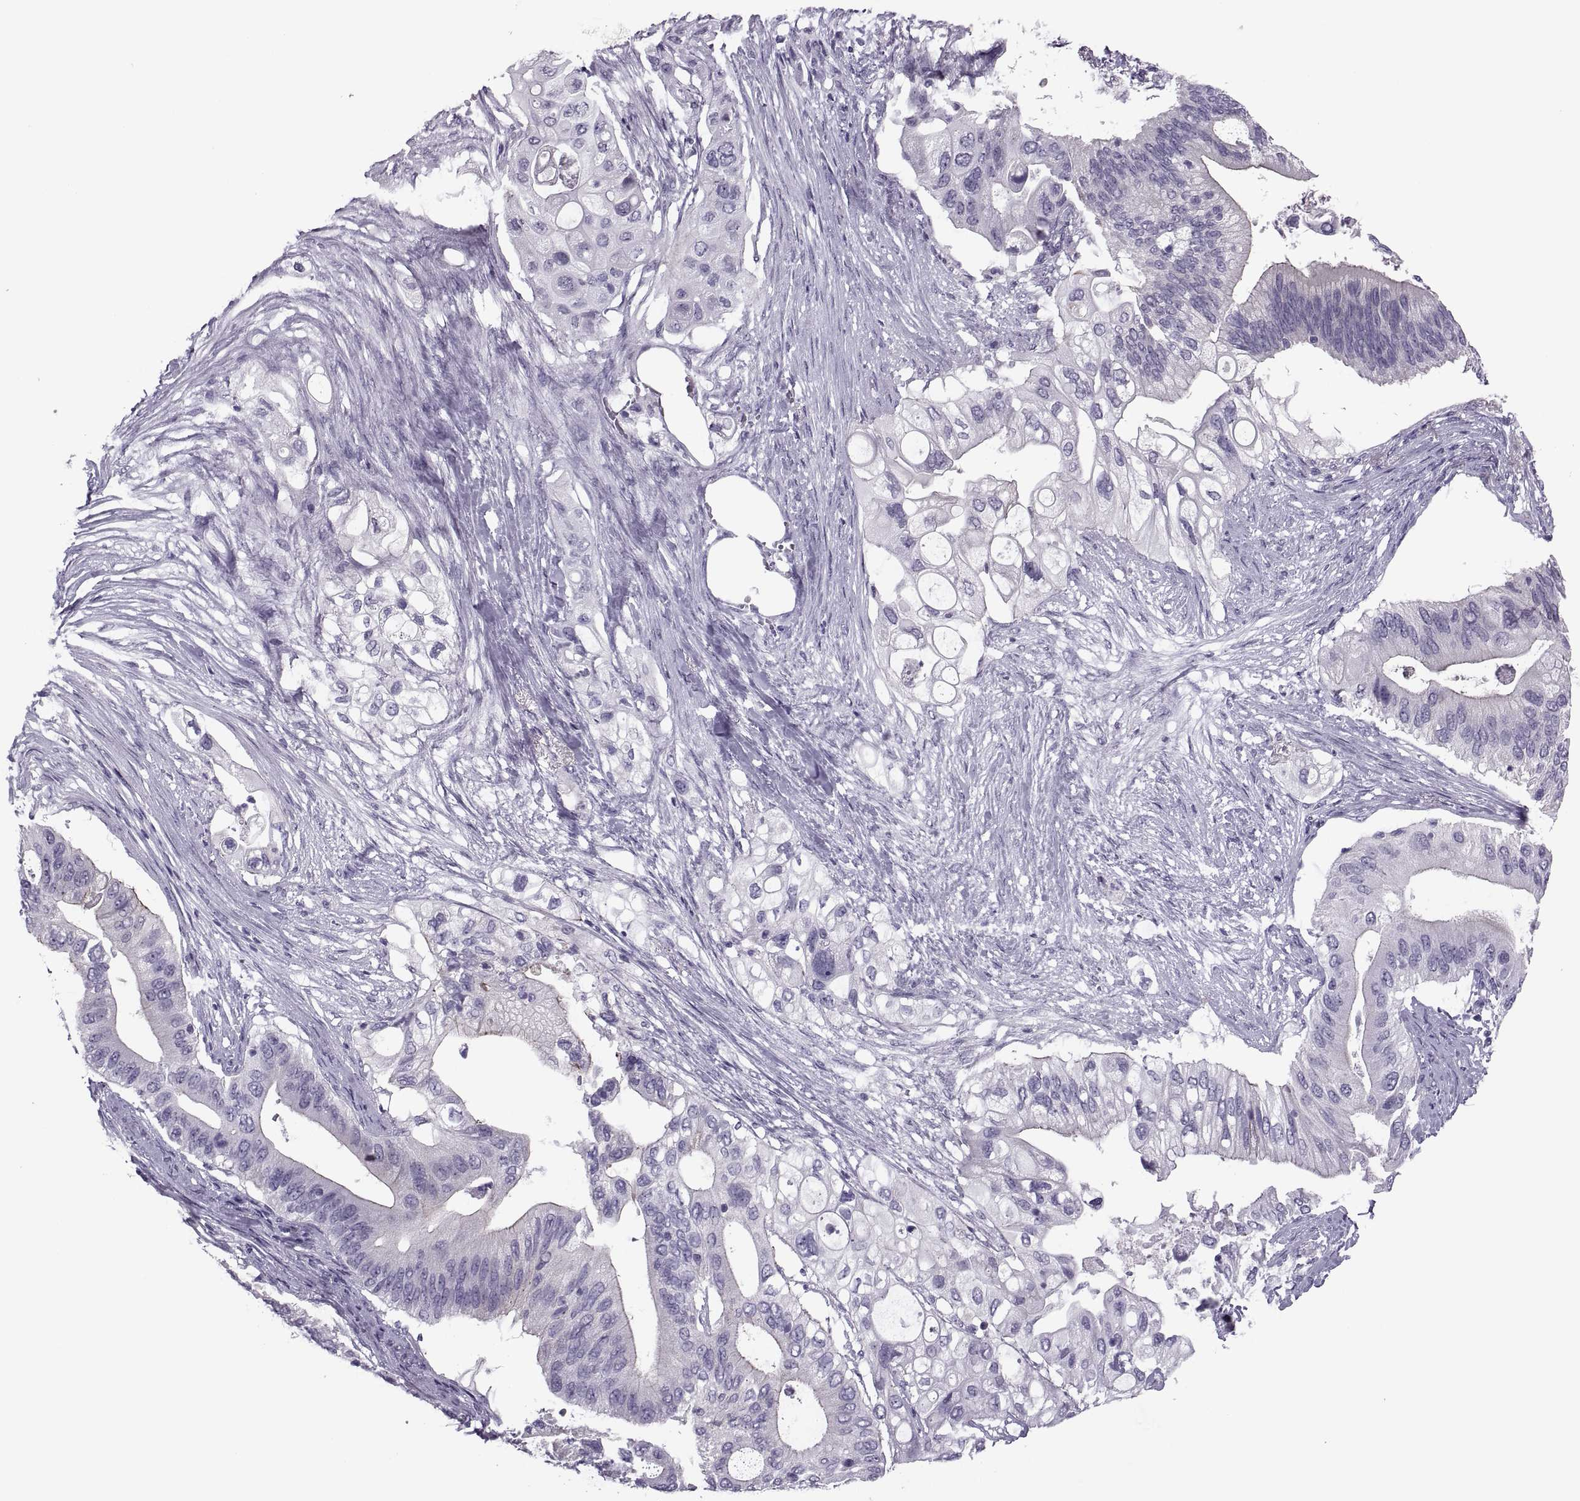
{"staining": {"intensity": "negative", "quantity": "none", "location": "none"}, "tissue": "pancreatic cancer", "cell_type": "Tumor cells", "image_type": "cancer", "snomed": [{"axis": "morphology", "description": "Adenocarcinoma, NOS"}, {"axis": "topography", "description": "Pancreas"}], "caption": "Tumor cells are negative for brown protein staining in pancreatic adenocarcinoma.", "gene": "SYNGR4", "patient": {"sex": "female", "age": 72}}